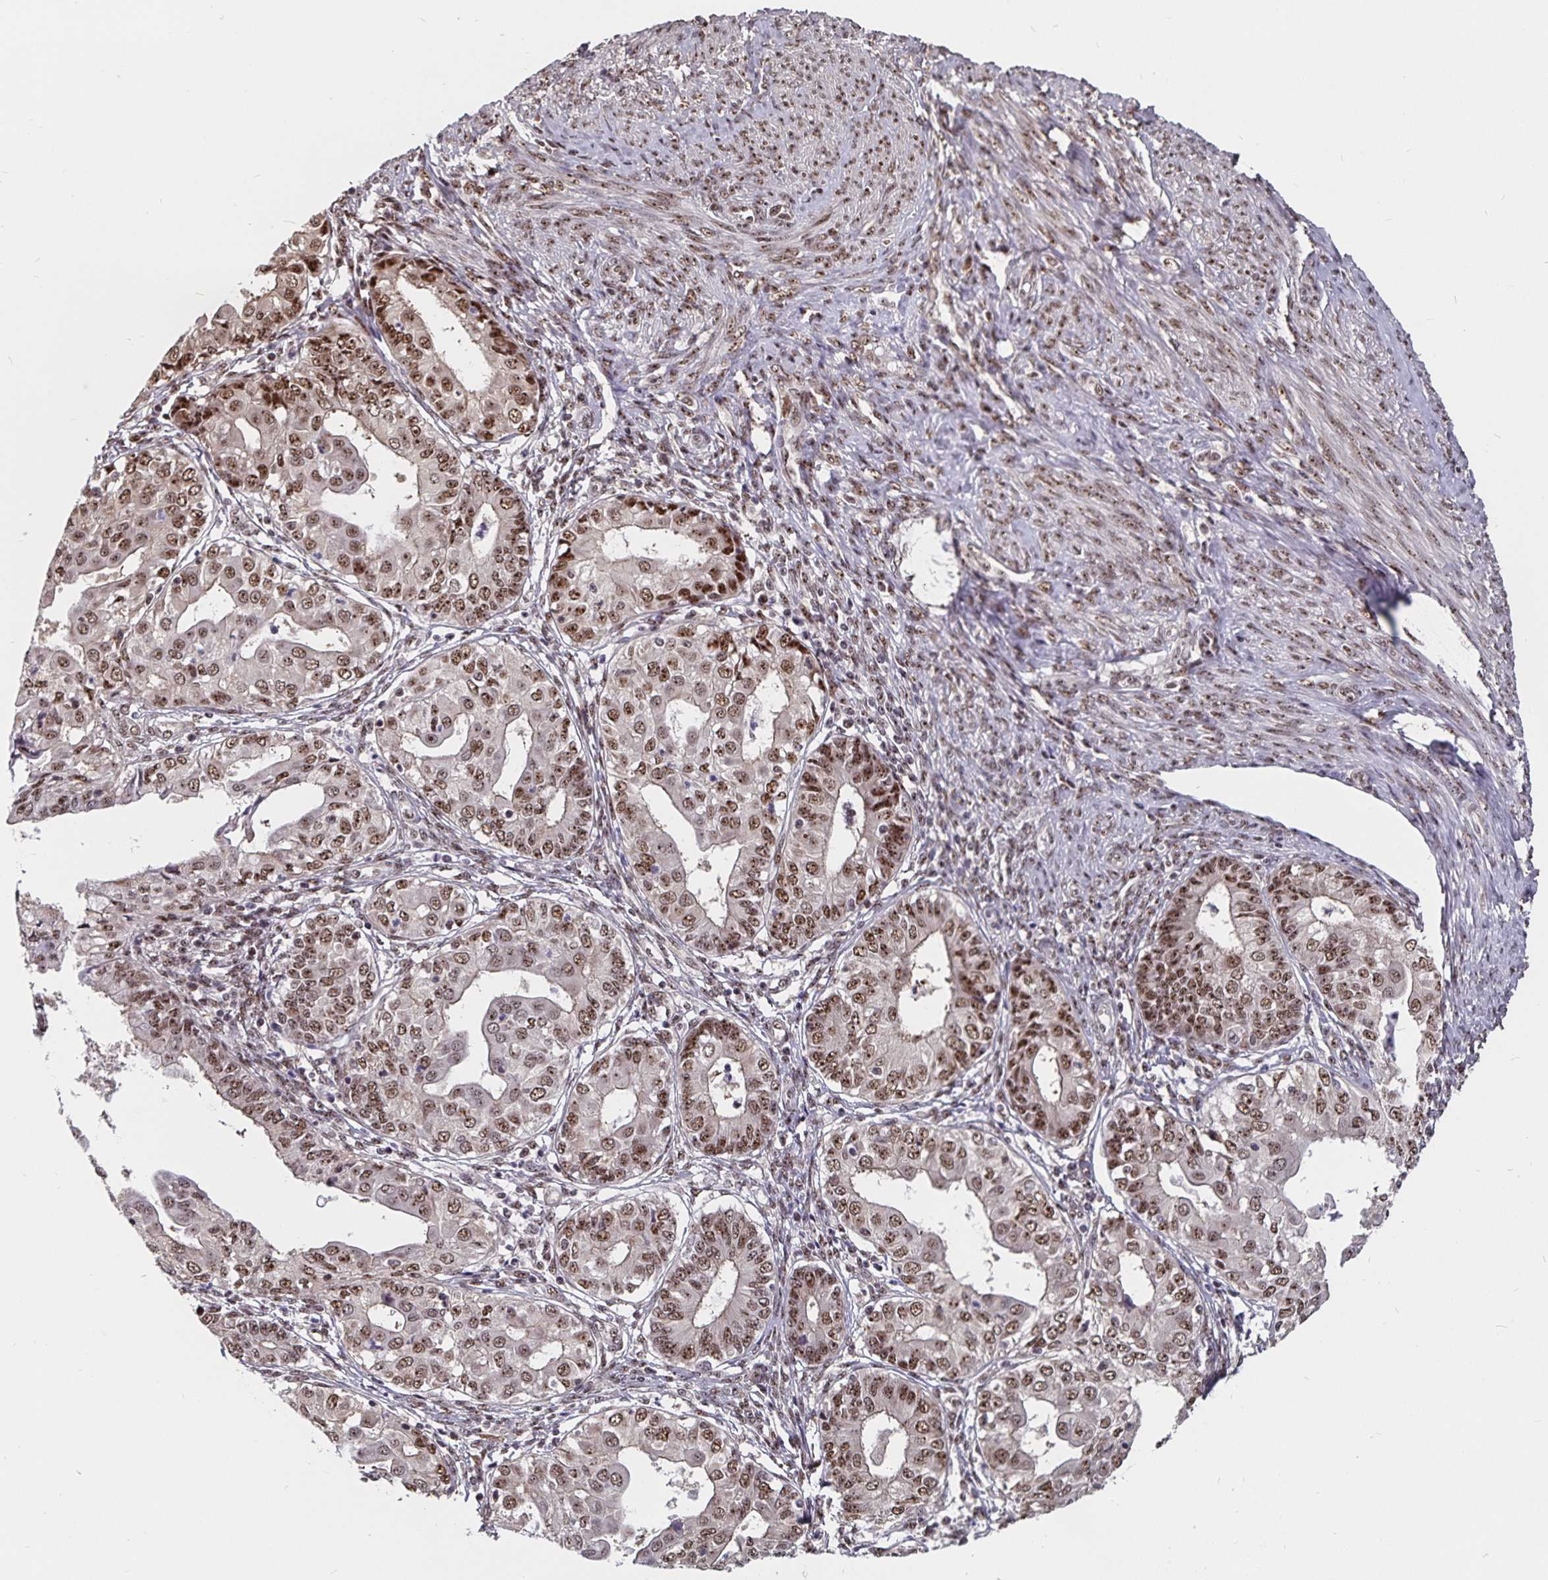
{"staining": {"intensity": "moderate", "quantity": ">75%", "location": "nuclear"}, "tissue": "endometrial cancer", "cell_type": "Tumor cells", "image_type": "cancer", "snomed": [{"axis": "morphology", "description": "Adenocarcinoma, NOS"}, {"axis": "topography", "description": "Endometrium"}], "caption": "Human endometrial cancer stained with a protein marker reveals moderate staining in tumor cells.", "gene": "LAS1L", "patient": {"sex": "female", "age": 68}}